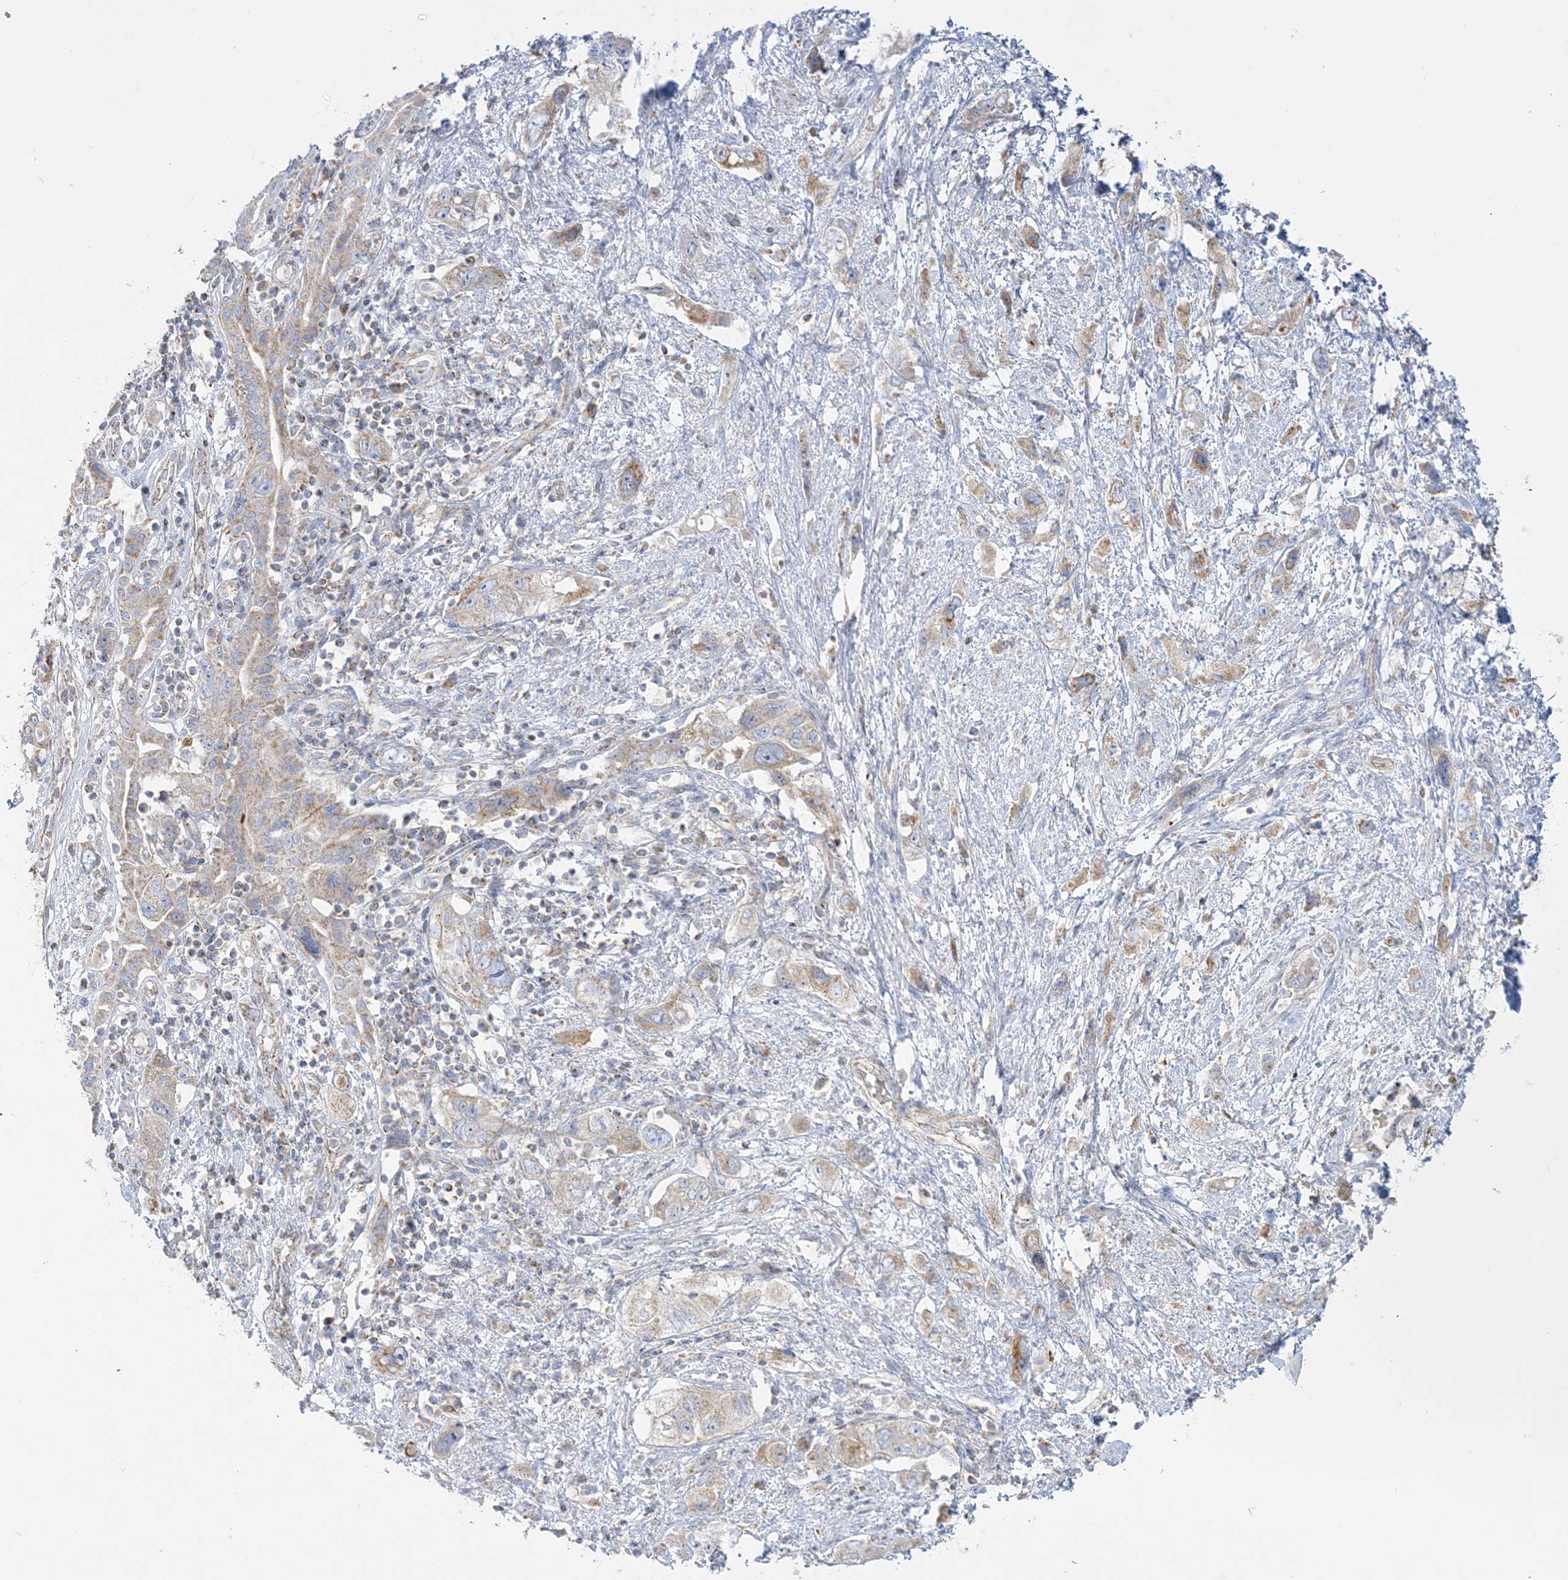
{"staining": {"intensity": "moderate", "quantity": "<25%", "location": "cytoplasmic/membranous"}, "tissue": "pancreatic cancer", "cell_type": "Tumor cells", "image_type": "cancer", "snomed": [{"axis": "morphology", "description": "Adenocarcinoma, NOS"}, {"axis": "topography", "description": "Pancreas"}], "caption": "Pancreatic cancer was stained to show a protein in brown. There is low levels of moderate cytoplasmic/membranous expression in approximately <25% of tumor cells.", "gene": "TBC1D14", "patient": {"sex": "female", "age": 73}}